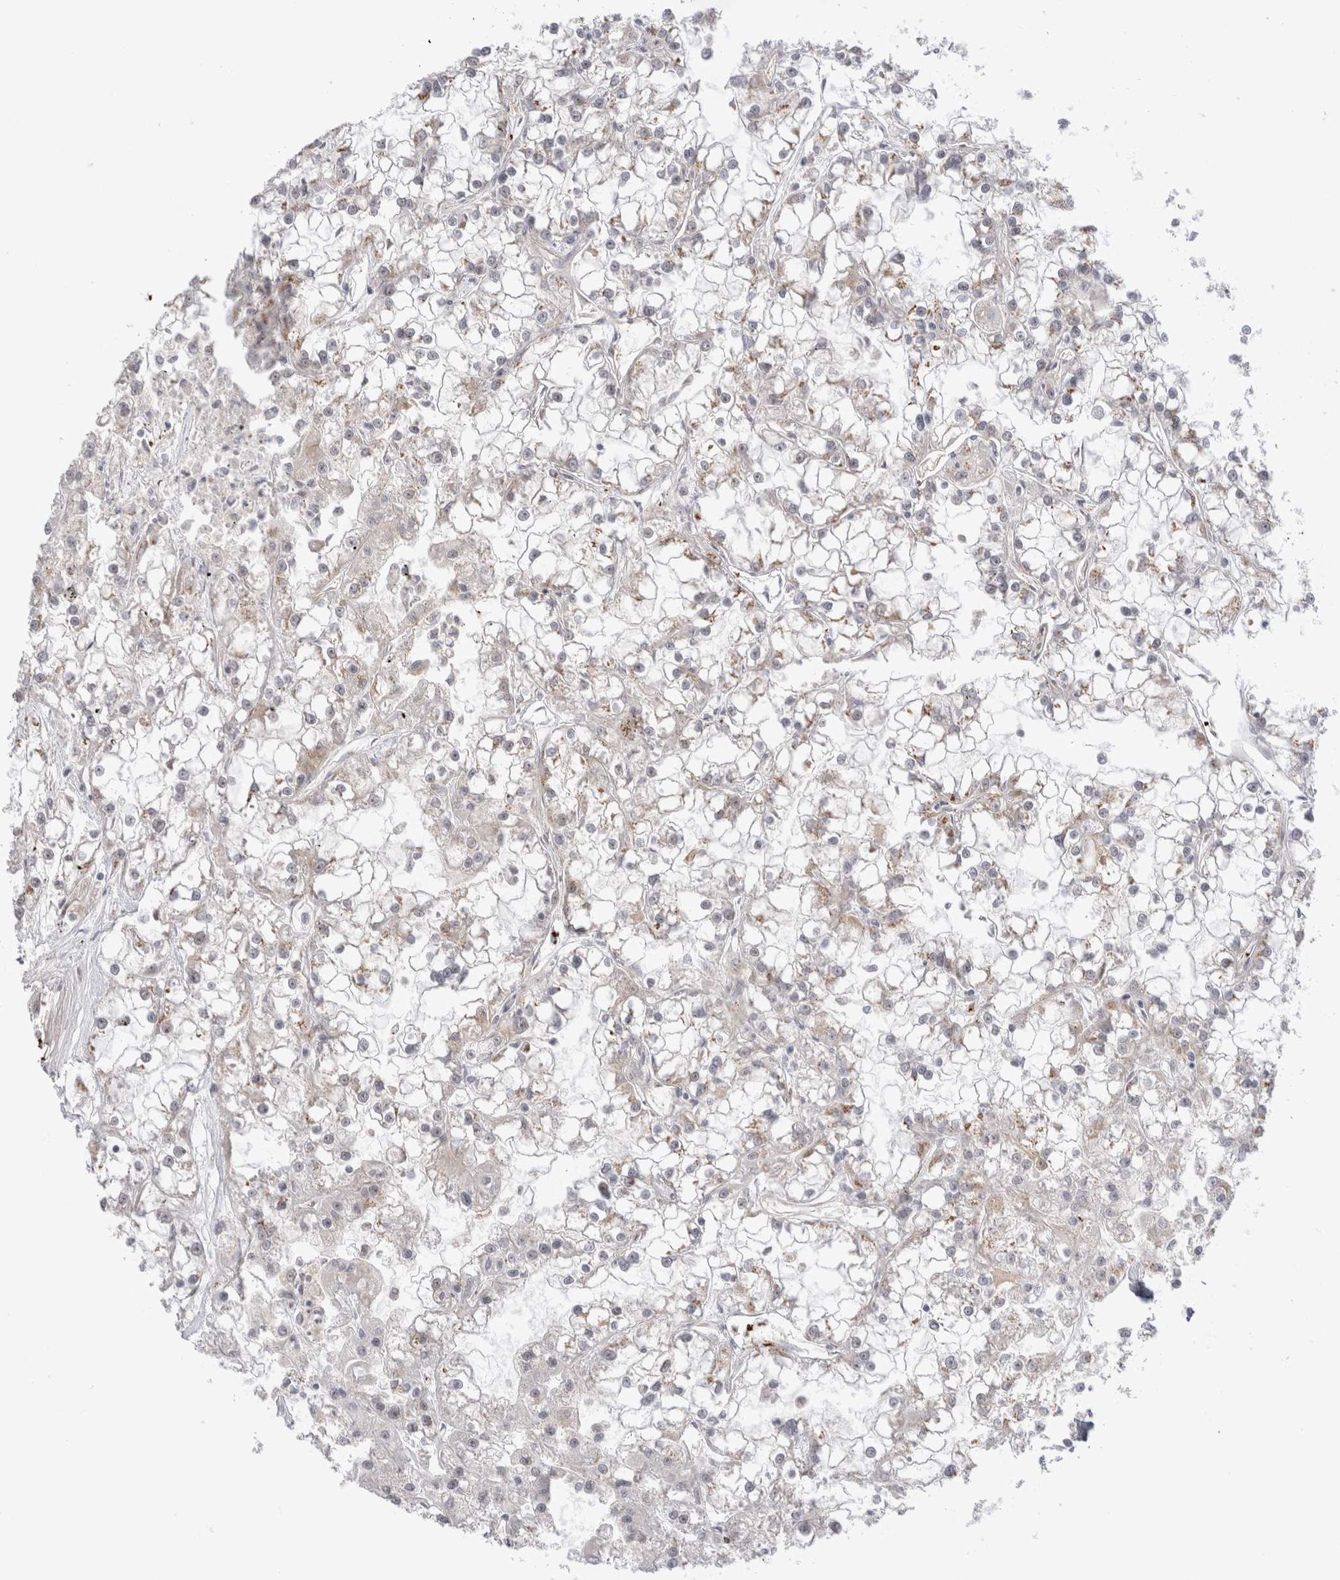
{"staining": {"intensity": "weak", "quantity": "<25%", "location": "cytoplasmic/membranous"}, "tissue": "renal cancer", "cell_type": "Tumor cells", "image_type": "cancer", "snomed": [{"axis": "morphology", "description": "Adenocarcinoma, NOS"}, {"axis": "topography", "description": "Kidney"}], "caption": "Histopathology image shows no significant protein staining in tumor cells of renal adenocarcinoma.", "gene": "VPS28", "patient": {"sex": "female", "age": 52}}